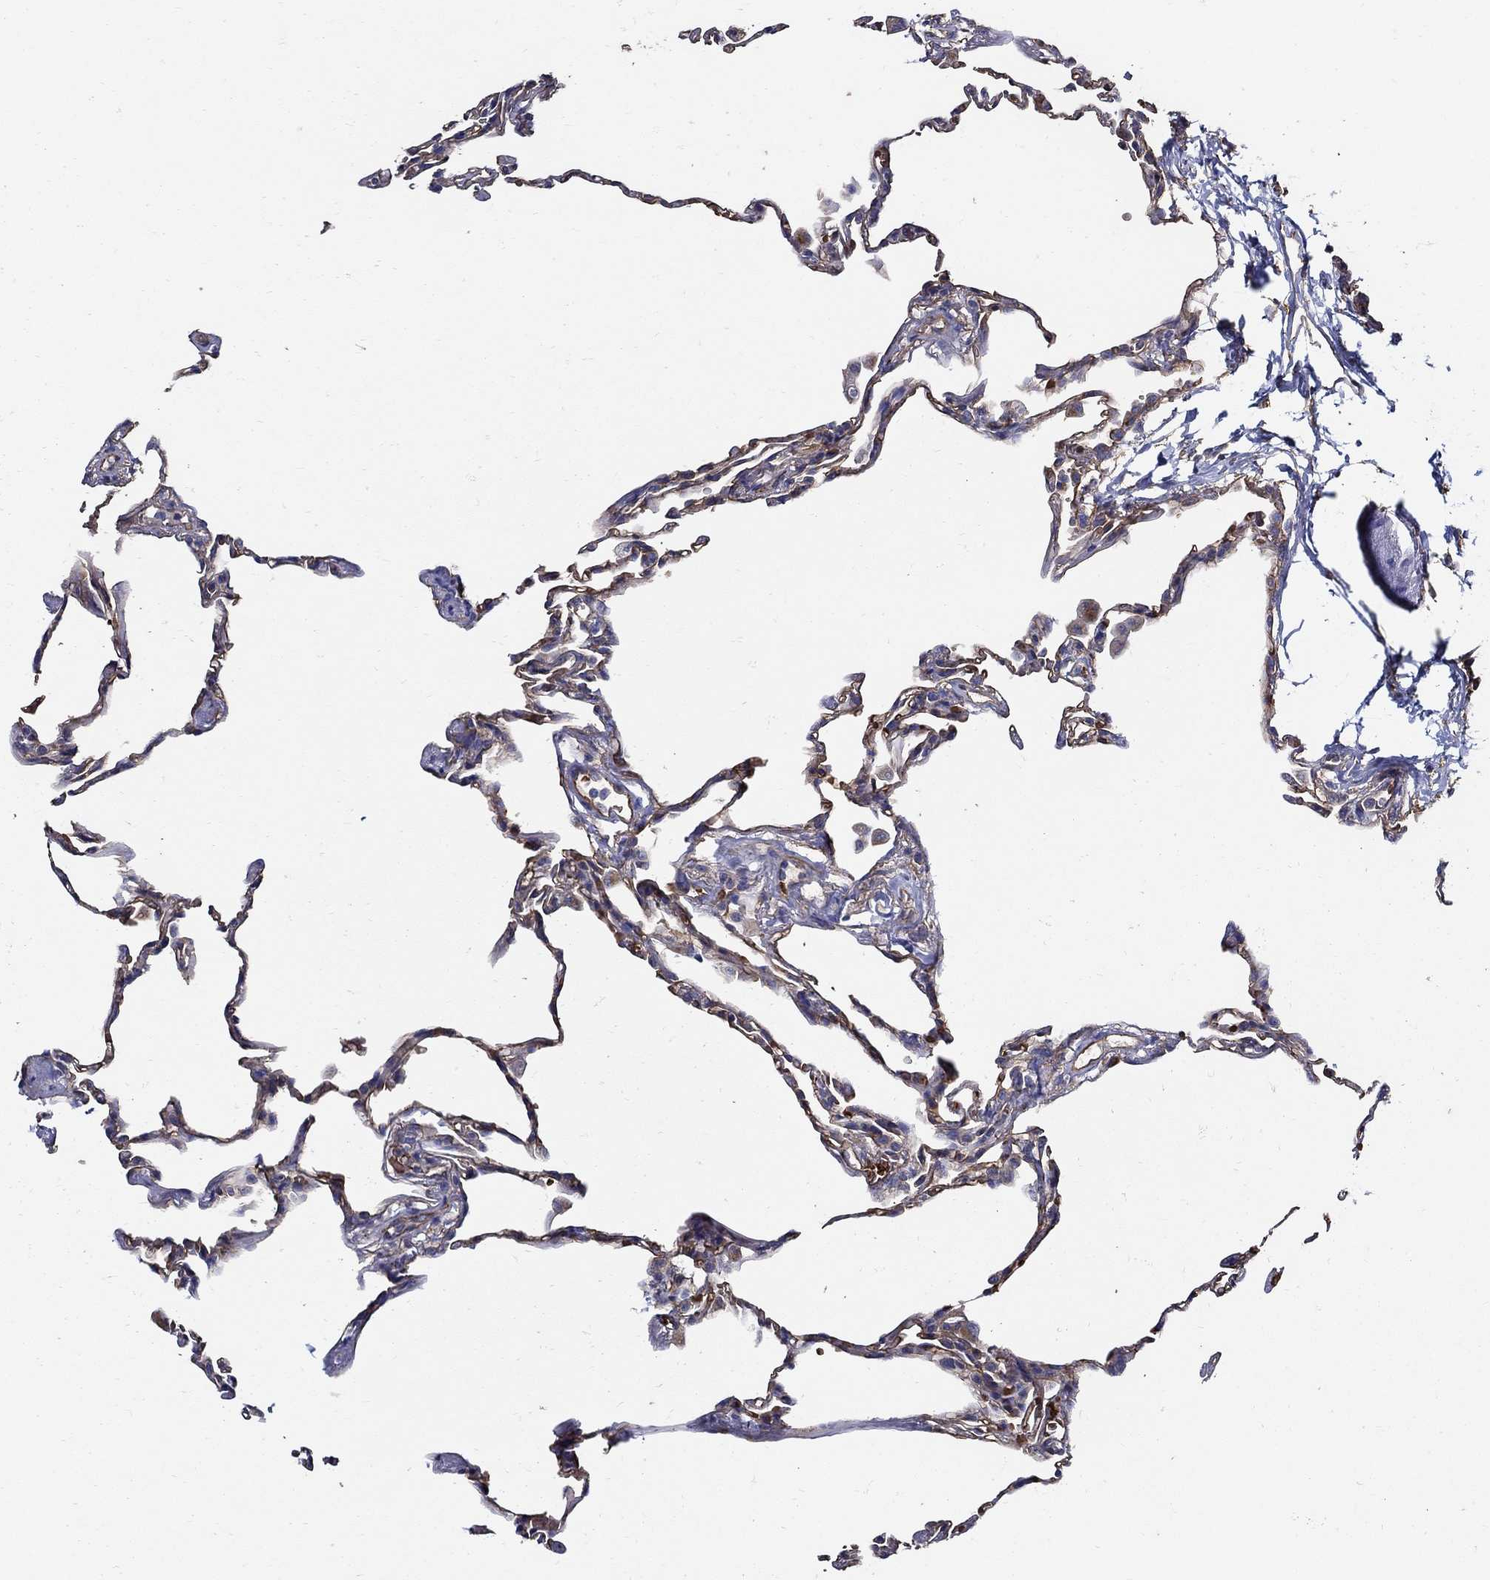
{"staining": {"intensity": "strong", "quantity": ">75%", "location": "cytoplasmic/membranous"}, "tissue": "lung", "cell_type": "Alveolar cells", "image_type": "normal", "snomed": [{"axis": "morphology", "description": "Normal tissue, NOS"}, {"axis": "topography", "description": "Lung"}], "caption": "Strong cytoplasmic/membranous protein staining is identified in about >75% of alveolar cells in lung. The staining was performed using DAB, with brown indicating positive protein expression. Nuclei are stained blue with hematoxylin.", "gene": "APBB3", "patient": {"sex": "female", "age": 57}}